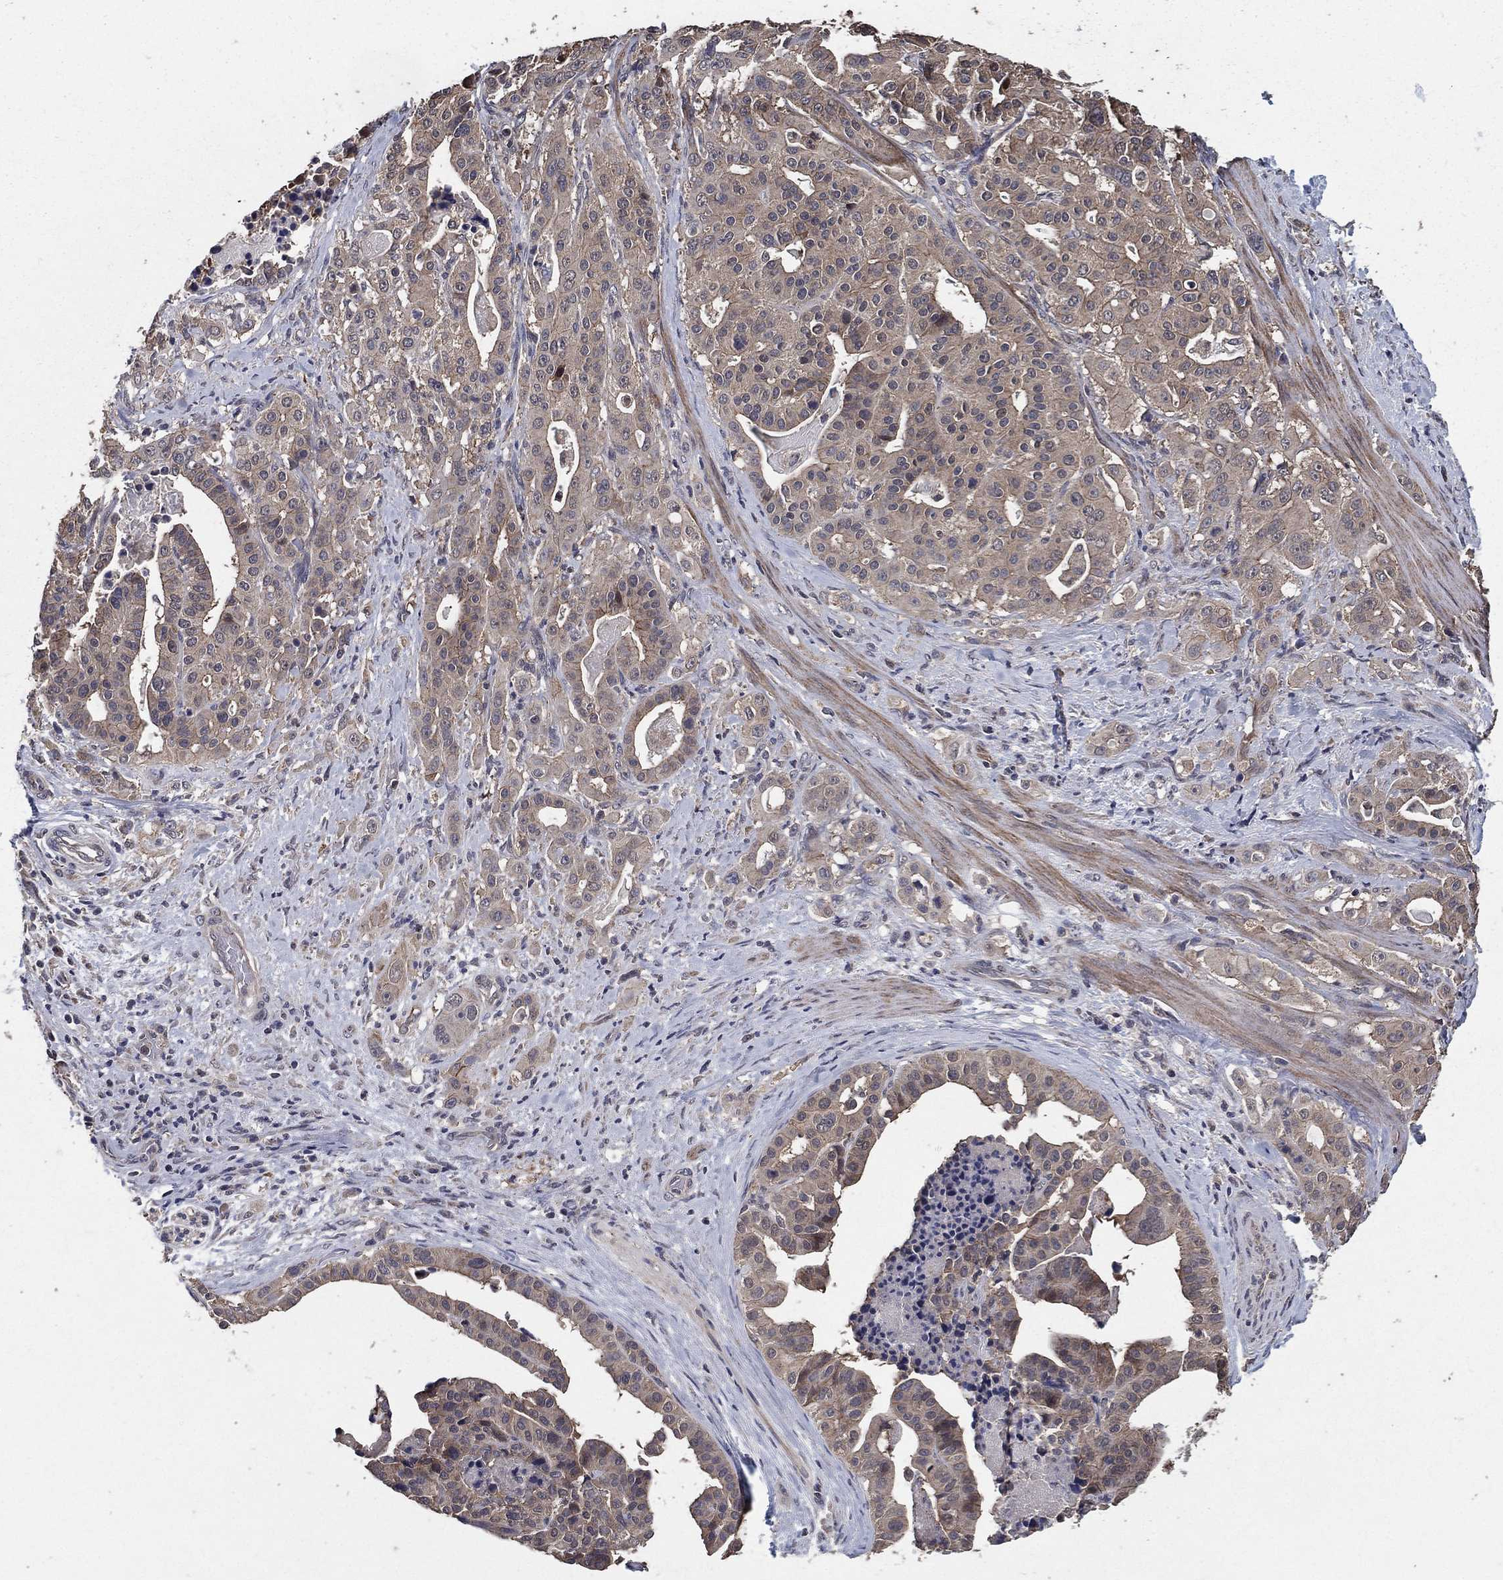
{"staining": {"intensity": "weak", "quantity": "25%-75%", "location": "cytoplasmic/membranous"}, "tissue": "stomach cancer", "cell_type": "Tumor cells", "image_type": "cancer", "snomed": [{"axis": "morphology", "description": "Adenocarcinoma, NOS"}, {"axis": "topography", "description": "Stomach"}], "caption": "Immunohistochemistry (IHC) photomicrograph of adenocarcinoma (stomach) stained for a protein (brown), which exhibits low levels of weak cytoplasmic/membranous staining in approximately 25%-75% of tumor cells.", "gene": "PCNT", "patient": {"sex": "male", "age": 48}}